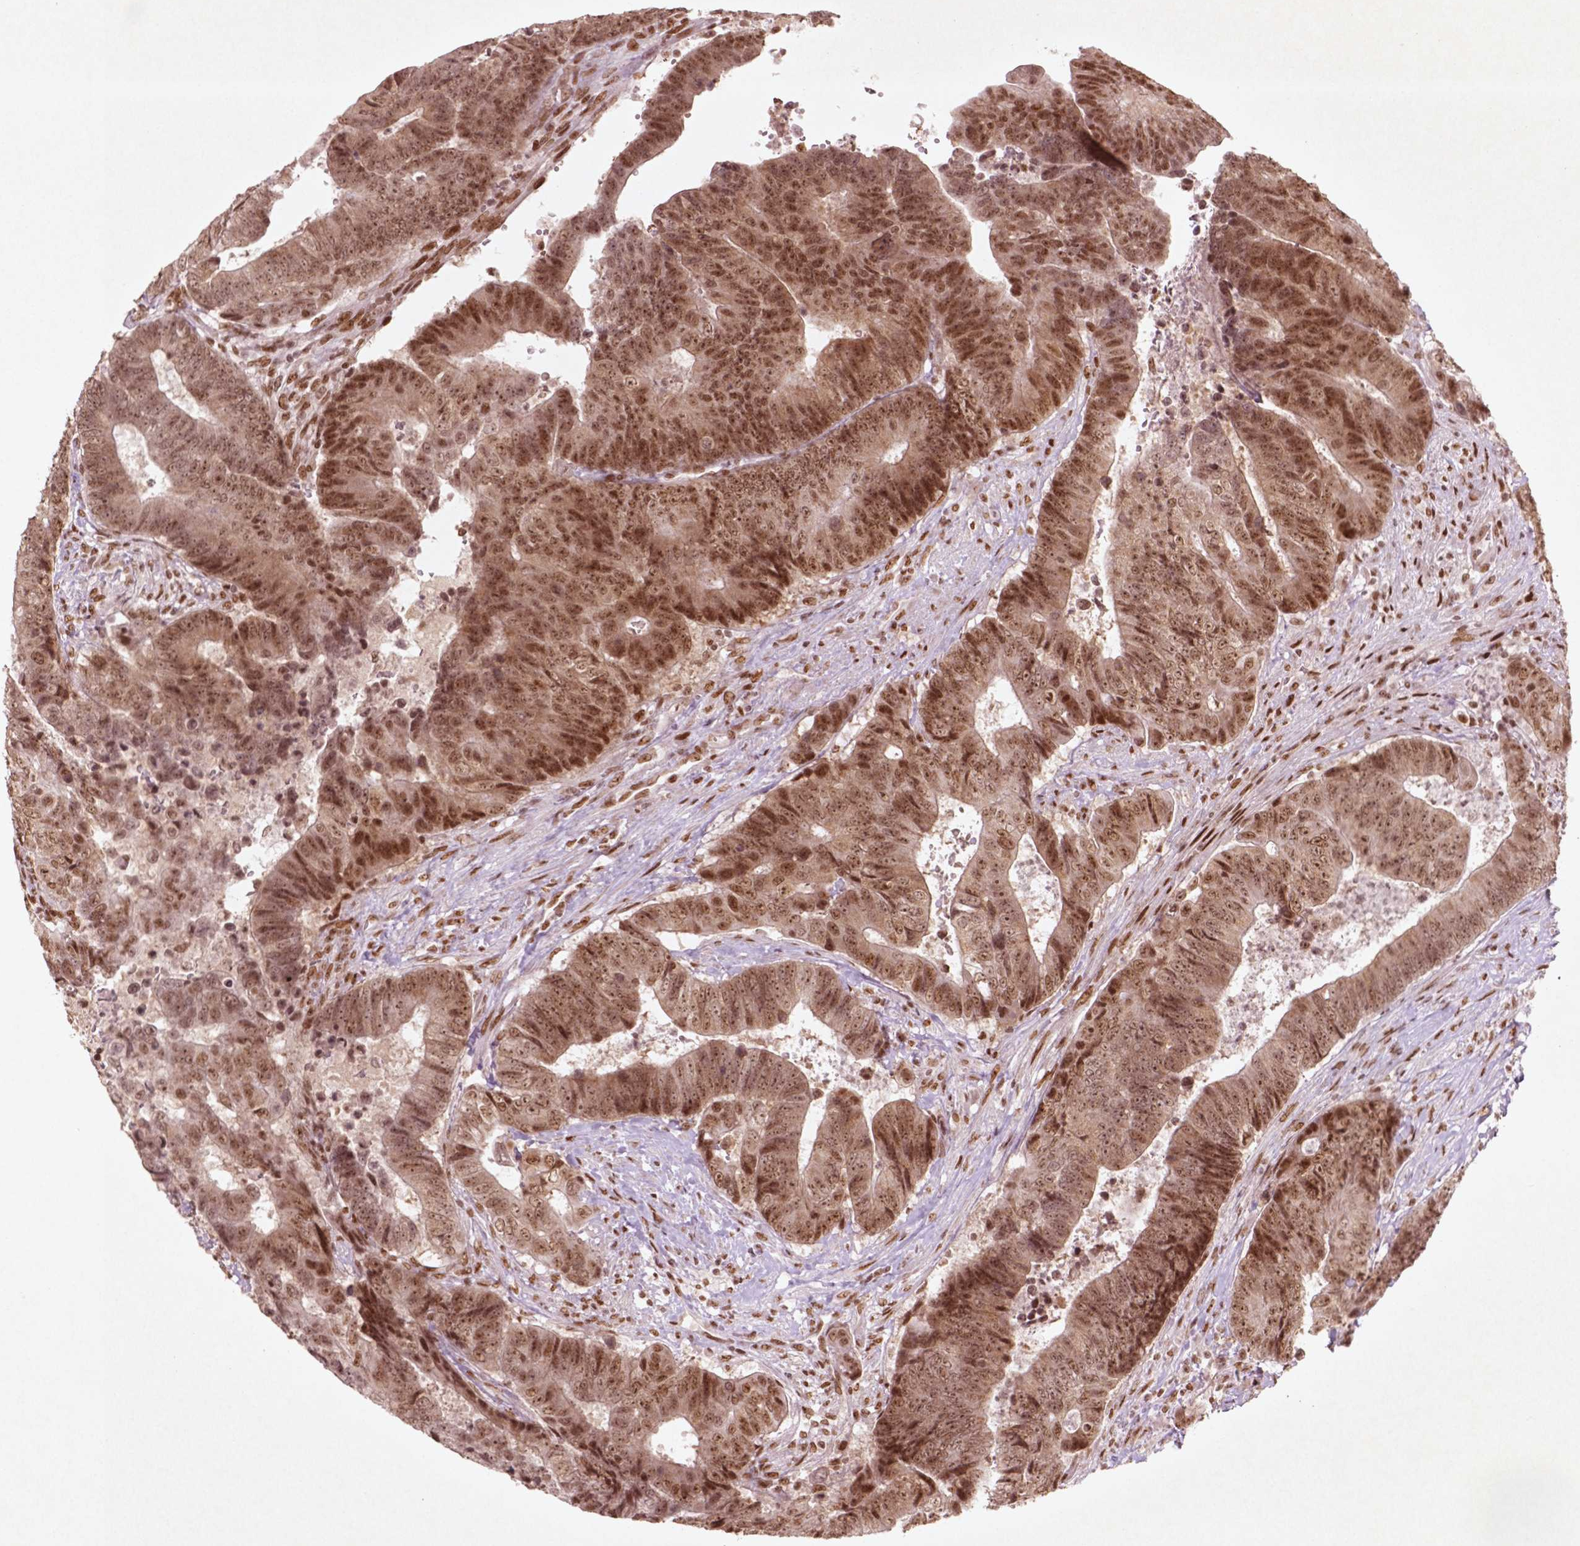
{"staining": {"intensity": "moderate", "quantity": ">75%", "location": "nuclear"}, "tissue": "colorectal cancer", "cell_type": "Tumor cells", "image_type": "cancer", "snomed": [{"axis": "morphology", "description": "Adenocarcinoma, NOS"}, {"axis": "topography", "description": "Colon"}], "caption": "Moderate nuclear staining is seen in about >75% of tumor cells in colorectal cancer. (DAB (3,3'-diaminobenzidine) = brown stain, brightfield microscopy at high magnification).", "gene": "HMG20B", "patient": {"sex": "female", "age": 48}}